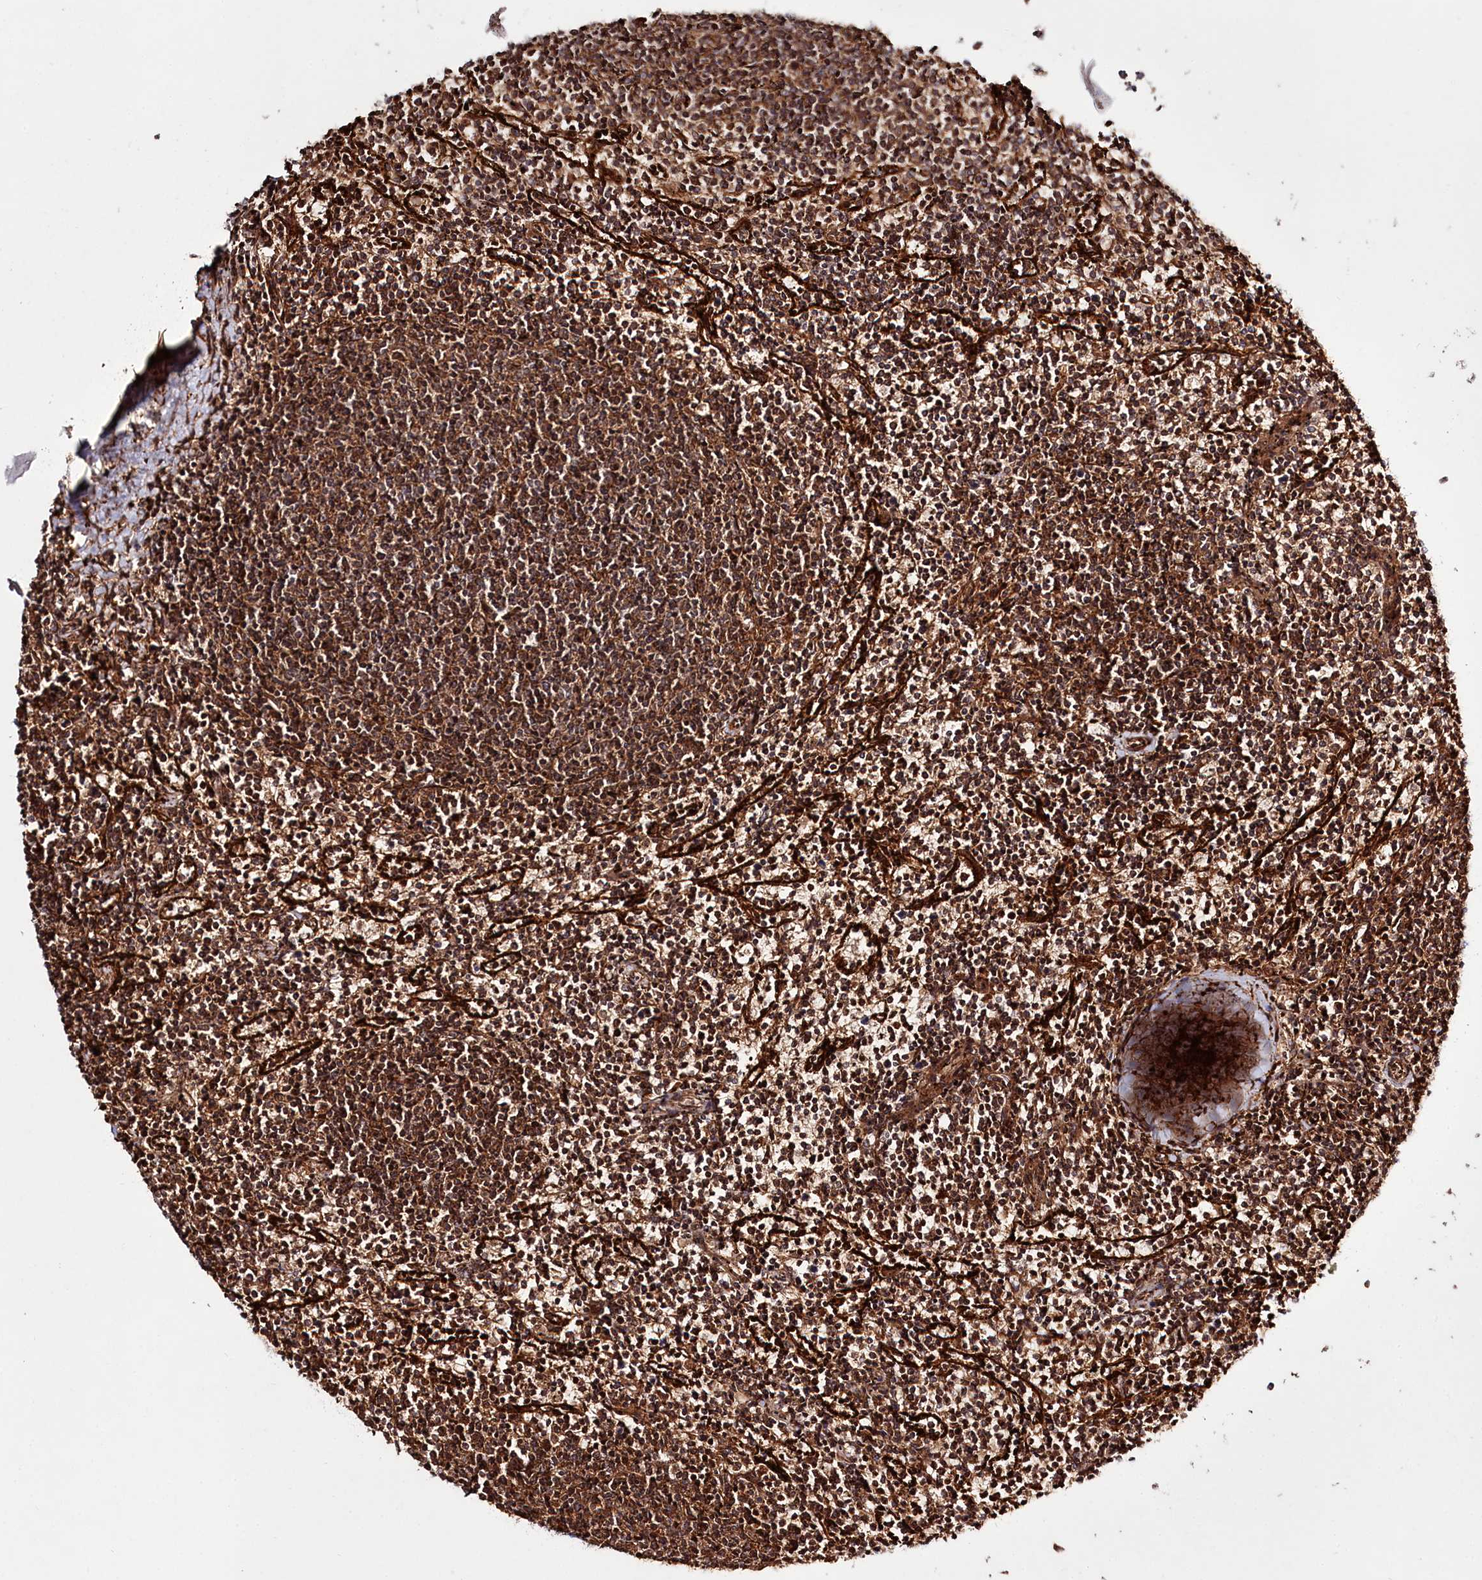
{"staining": {"intensity": "moderate", "quantity": ">75%", "location": "cytoplasmic/membranous"}, "tissue": "lymphoma", "cell_type": "Tumor cells", "image_type": "cancer", "snomed": [{"axis": "morphology", "description": "Malignant lymphoma, non-Hodgkin's type, Low grade"}, {"axis": "topography", "description": "Spleen"}], "caption": "DAB (3,3'-diaminobenzidine) immunohistochemical staining of malignant lymphoma, non-Hodgkin's type (low-grade) exhibits moderate cytoplasmic/membranous protein expression in approximately >75% of tumor cells. Nuclei are stained in blue.", "gene": "REXO2", "patient": {"sex": "female", "age": 50}}